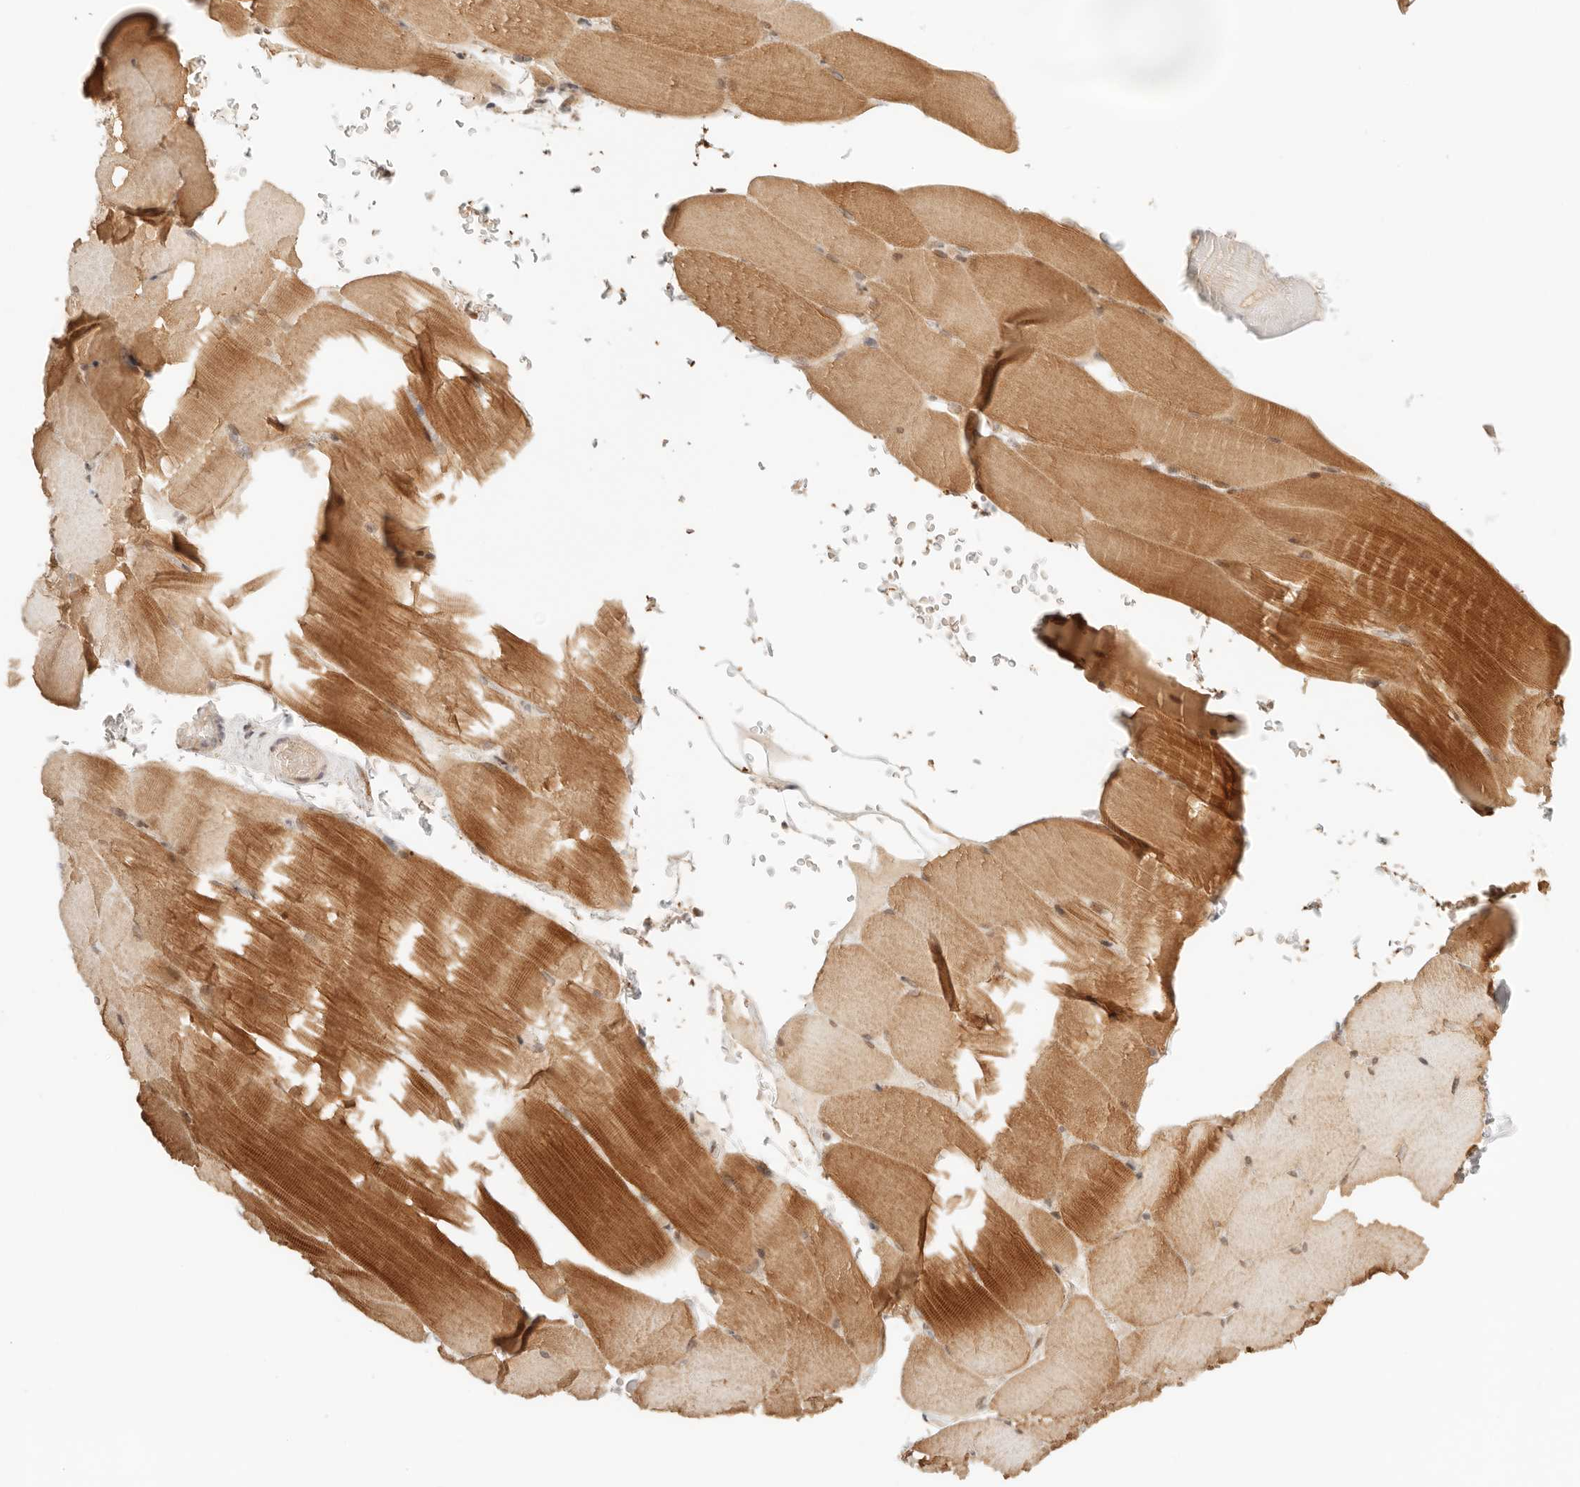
{"staining": {"intensity": "strong", "quantity": "25%-75%", "location": "cytoplasmic/membranous"}, "tissue": "skeletal muscle", "cell_type": "Myocytes", "image_type": "normal", "snomed": [{"axis": "morphology", "description": "Normal tissue, NOS"}, {"axis": "topography", "description": "Skeletal muscle"}, {"axis": "topography", "description": "Parathyroid gland"}], "caption": "Approximately 25%-75% of myocytes in normal human skeletal muscle display strong cytoplasmic/membranous protein positivity as visualized by brown immunohistochemical staining.", "gene": "GTF2E2", "patient": {"sex": "female", "age": 37}}